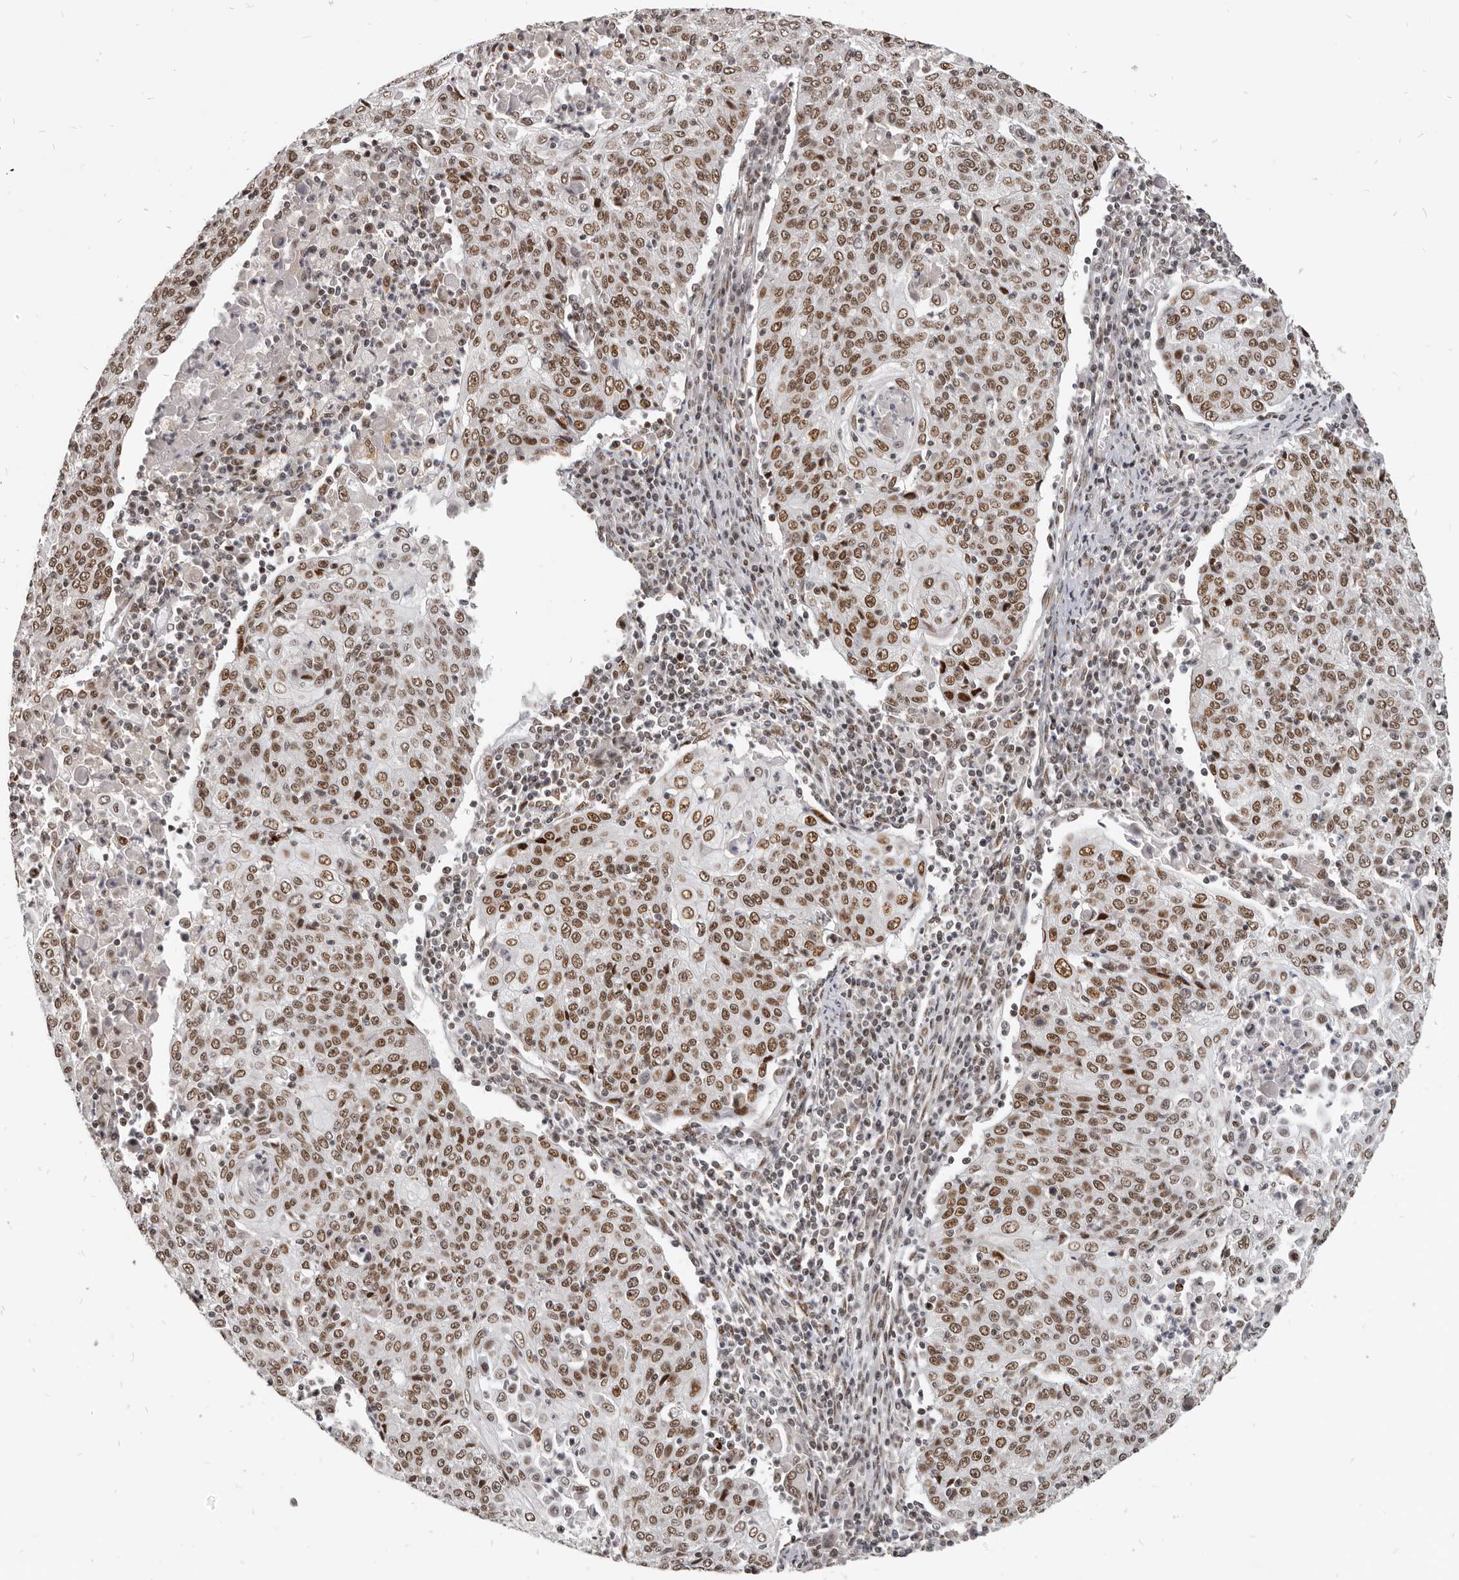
{"staining": {"intensity": "moderate", "quantity": ">75%", "location": "nuclear"}, "tissue": "cervical cancer", "cell_type": "Tumor cells", "image_type": "cancer", "snomed": [{"axis": "morphology", "description": "Squamous cell carcinoma, NOS"}, {"axis": "topography", "description": "Cervix"}], "caption": "Protein positivity by immunohistochemistry (IHC) demonstrates moderate nuclear staining in about >75% of tumor cells in cervical squamous cell carcinoma. The staining is performed using DAB (3,3'-diaminobenzidine) brown chromogen to label protein expression. The nuclei are counter-stained blue using hematoxylin.", "gene": "ATF5", "patient": {"sex": "female", "age": 48}}